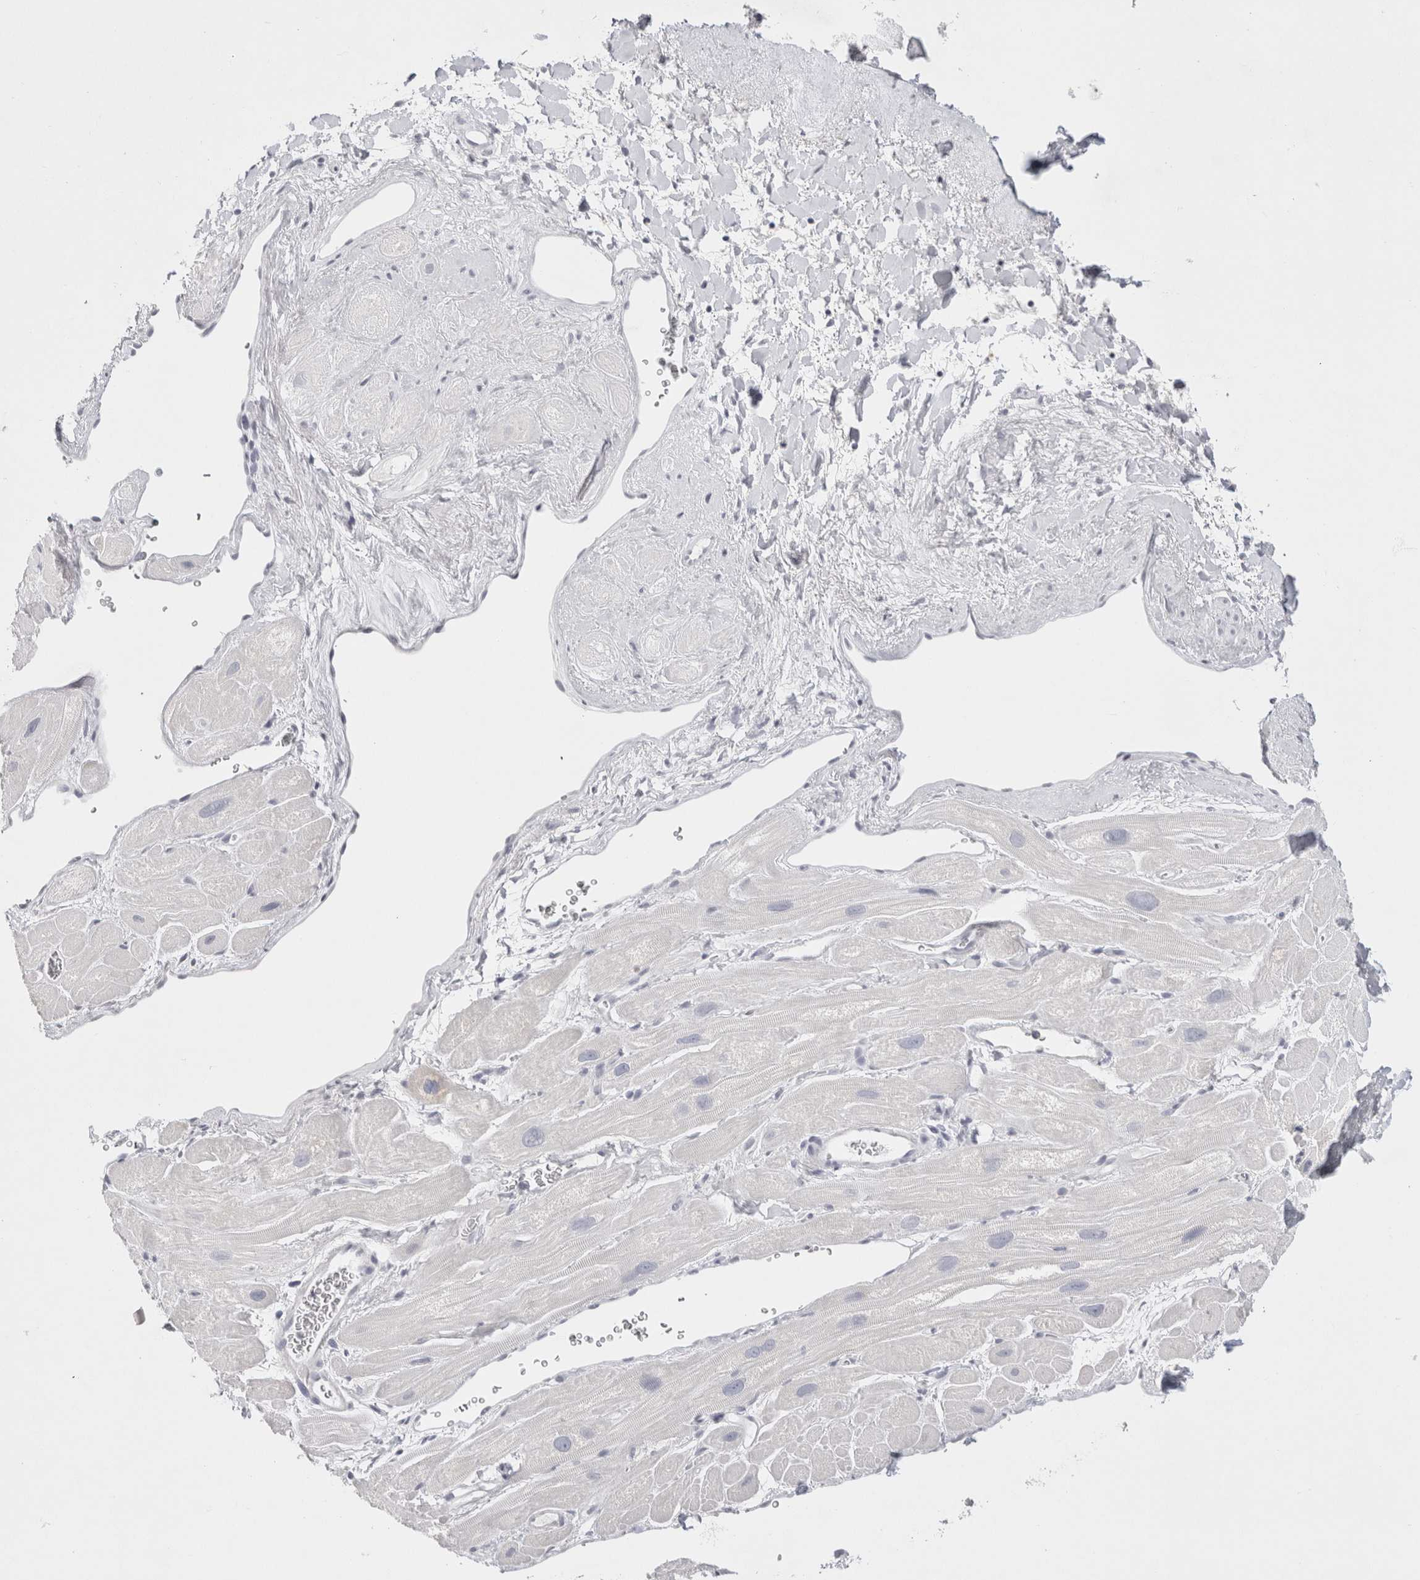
{"staining": {"intensity": "negative", "quantity": "none", "location": "none"}, "tissue": "heart muscle", "cell_type": "Cardiomyocytes", "image_type": "normal", "snomed": [{"axis": "morphology", "description": "Normal tissue, NOS"}, {"axis": "topography", "description": "Heart"}], "caption": "The immunohistochemistry (IHC) histopathology image has no significant positivity in cardiomyocytes of heart muscle.", "gene": "GARIN1A", "patient": {"sex": "male", "age": 49}}